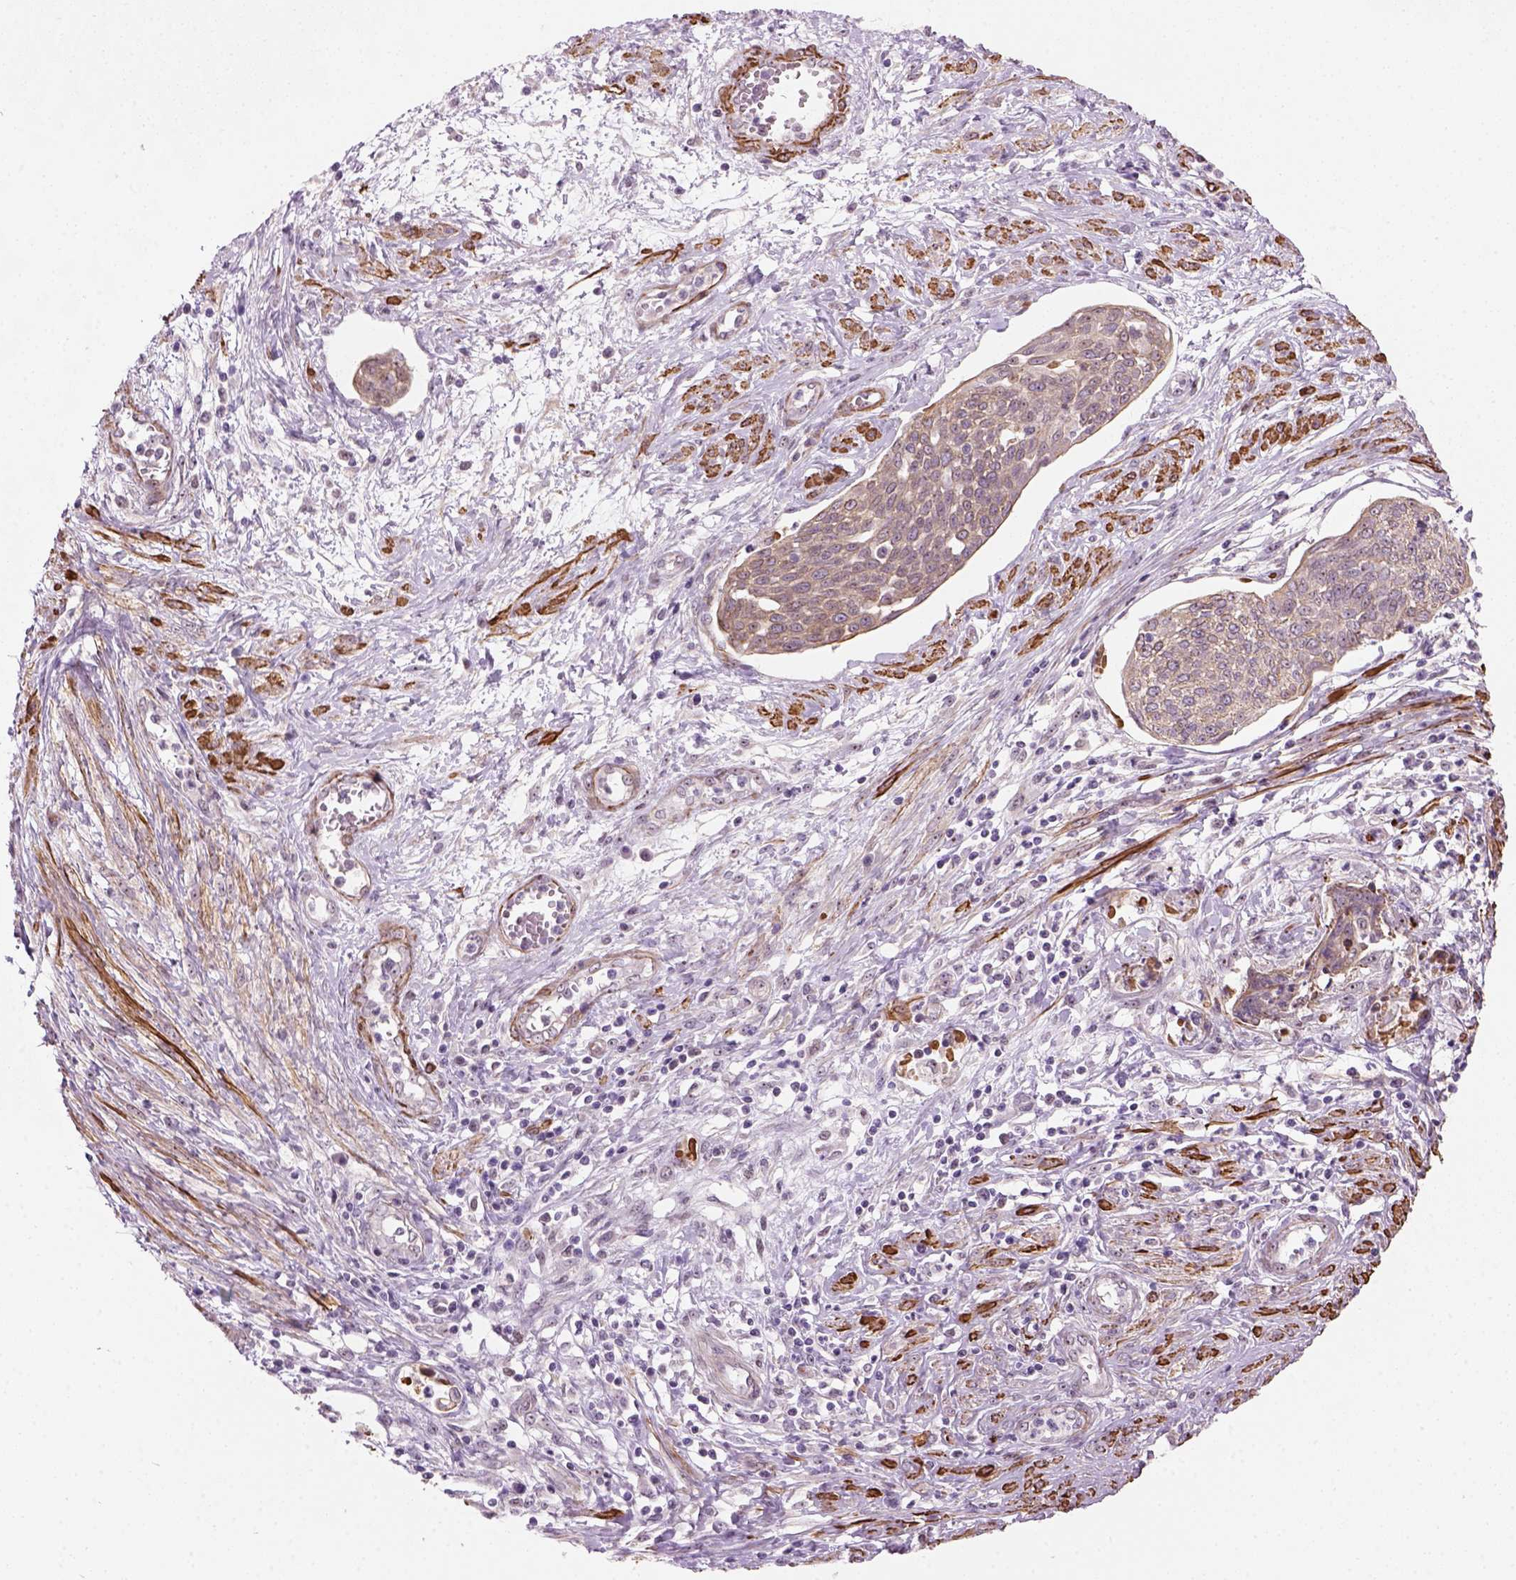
{"staining": {"intensity": "weak", "quantity": ">75%", "location": "cytoplasmic/membranous"}, "tissue": "cervical cancer", "cell_type": "Tumor cells", "image_type": "cancer", "snomed": [{"axis": "morphology", "description": "Squamous cell carcinoma, NOS"}, {"axis": "topography", "description": "Cervix"}], "caption": "Tumor cells show low levels of weak cytoplasmic/membranous positivity in about >75% of cells in human cervical cancer (squamous cell carcinoma).", "gene": "RRS1", "patient": {"sex": "female", "age": 34}}